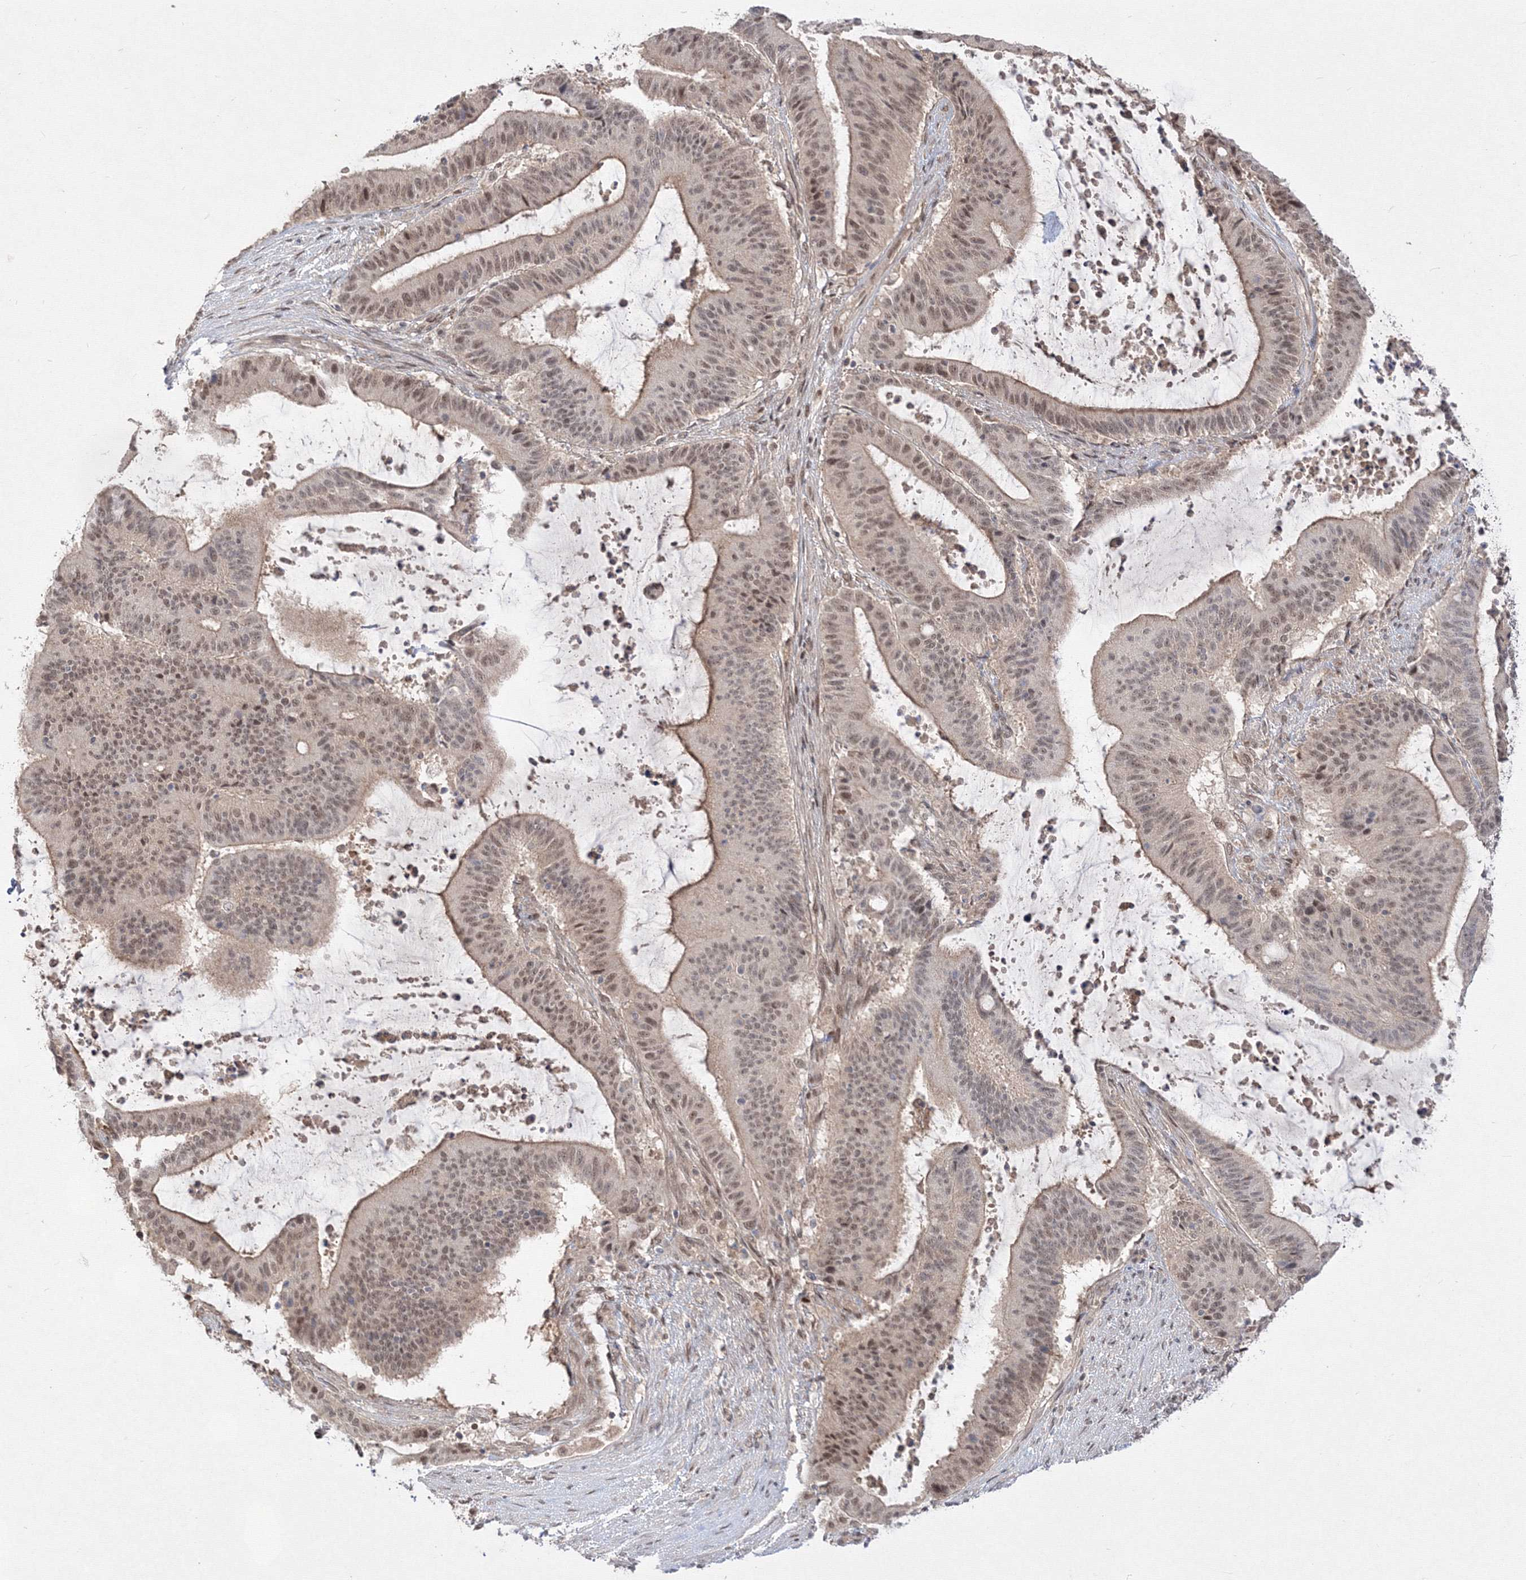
{"staining": {"intensity": "moderate", "quantity": ">75%", "location": "cytoplasmic/membranous,nuclear"}, "tissue": "liver cancer", "cell_type": "Tumor cells", "image_type": "cancer", "snomed": [{"axis": "morphology", "description": "Normal tissue, NOS"}, {"axis": "morphology", "description": "Cholangiocarcinoma"}, {"axis": "topography", "description": "Liver"}, {"axis": "topography", "description": "Peripheral nerve tissue"}], "caption": "A brown stain shows moderate cytoplasmic/membranous and nuclear positivity of a protein in human liver cancer (cholangiocarcinoma) tumor cells. (Brightfield microscopy of DAB IHC at high magnification).", "gene": "COPS4", "patient": {"sex": "female", "age": 73}}